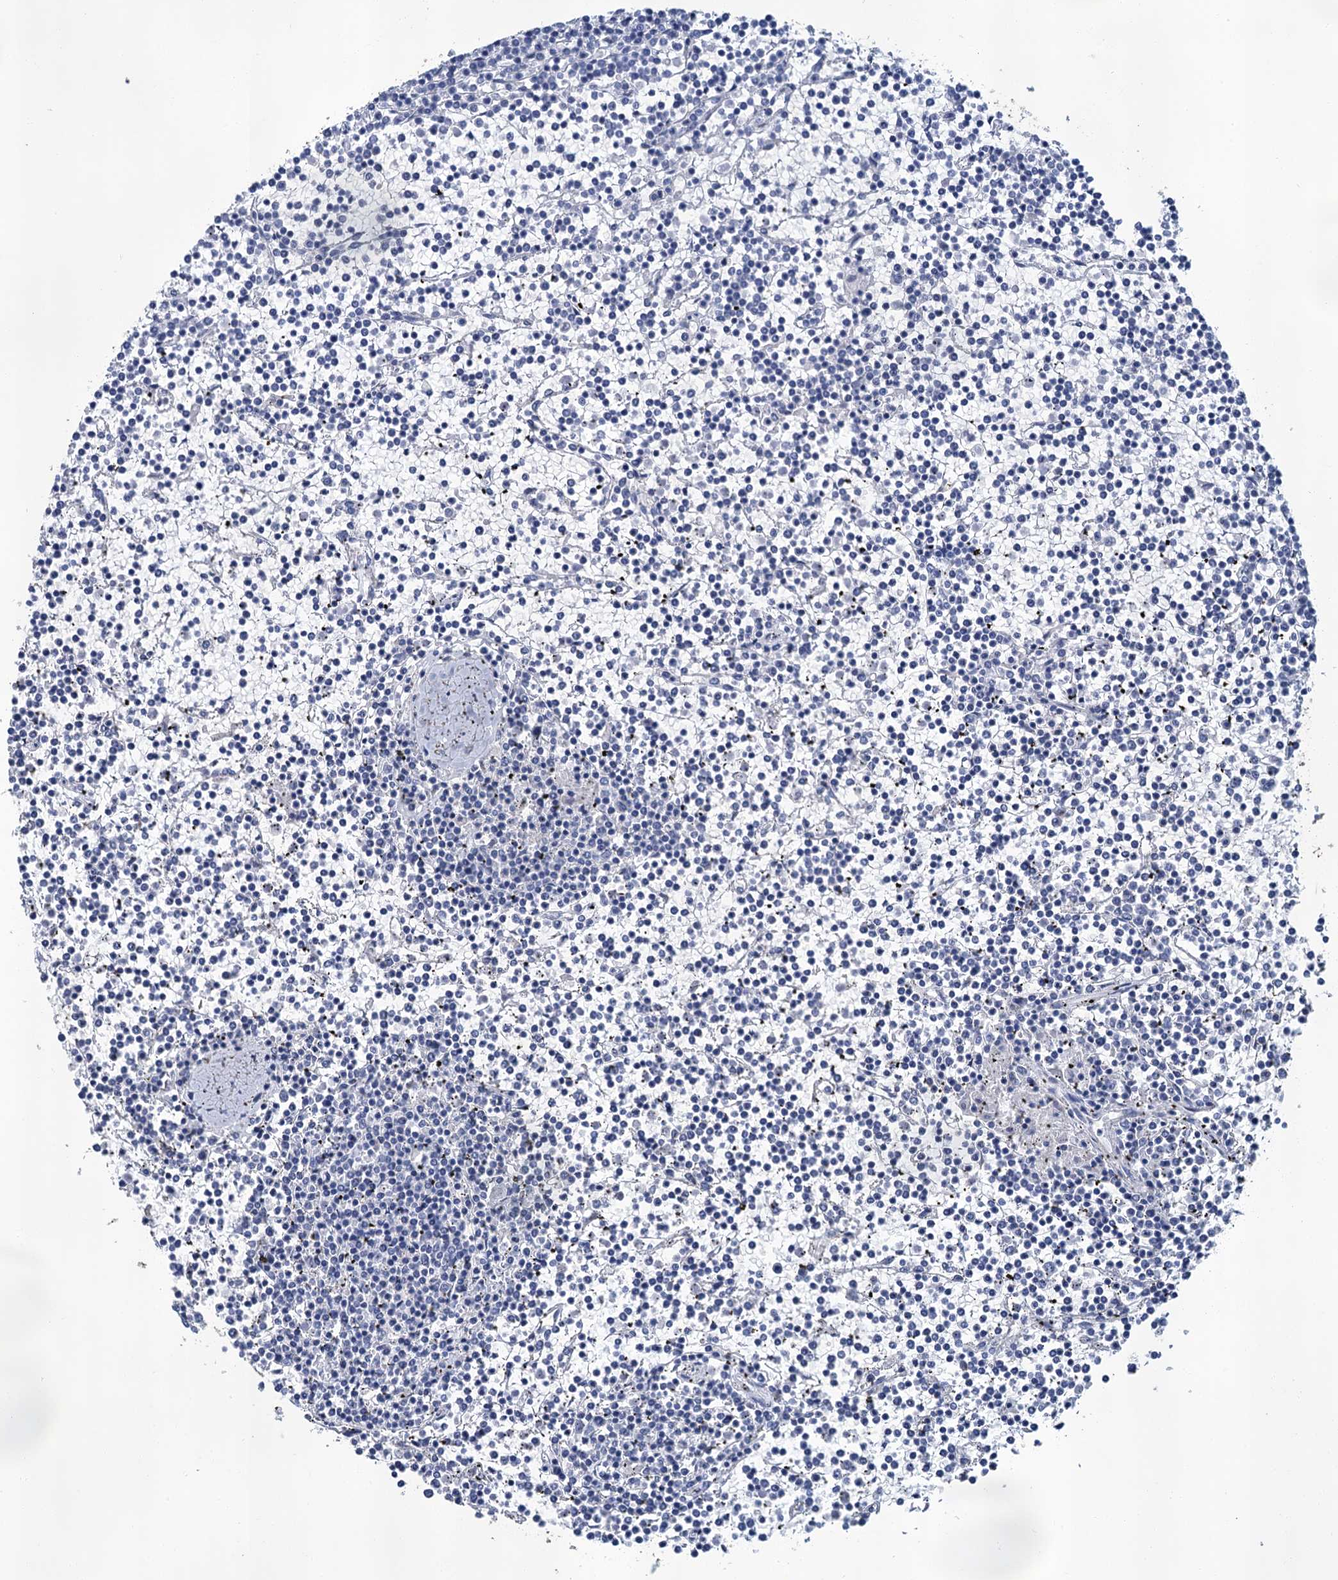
{"staining": {"intensity": "negative", "quantity": "none", "location": "none"}, "tissue": "lymphoma", "cell_type": "Tumor cells", "image_type": "cancer", "snomed": [{"axis": "morphology", "description": "Malignant lymphoma, non-Hodgkin's type, Low grade"}, {"axis": "topography", "description": "Spleen"}], "caption": "An IHC image of low-grade malignant lymphoma, non-Hodgkin's type is shown. There is no staining in tumor cells of low-grade malignant lymphoma, non-Hodgkin's type.", "gene": "SNCB", "patient": {"sex": "female", "age": 19}}